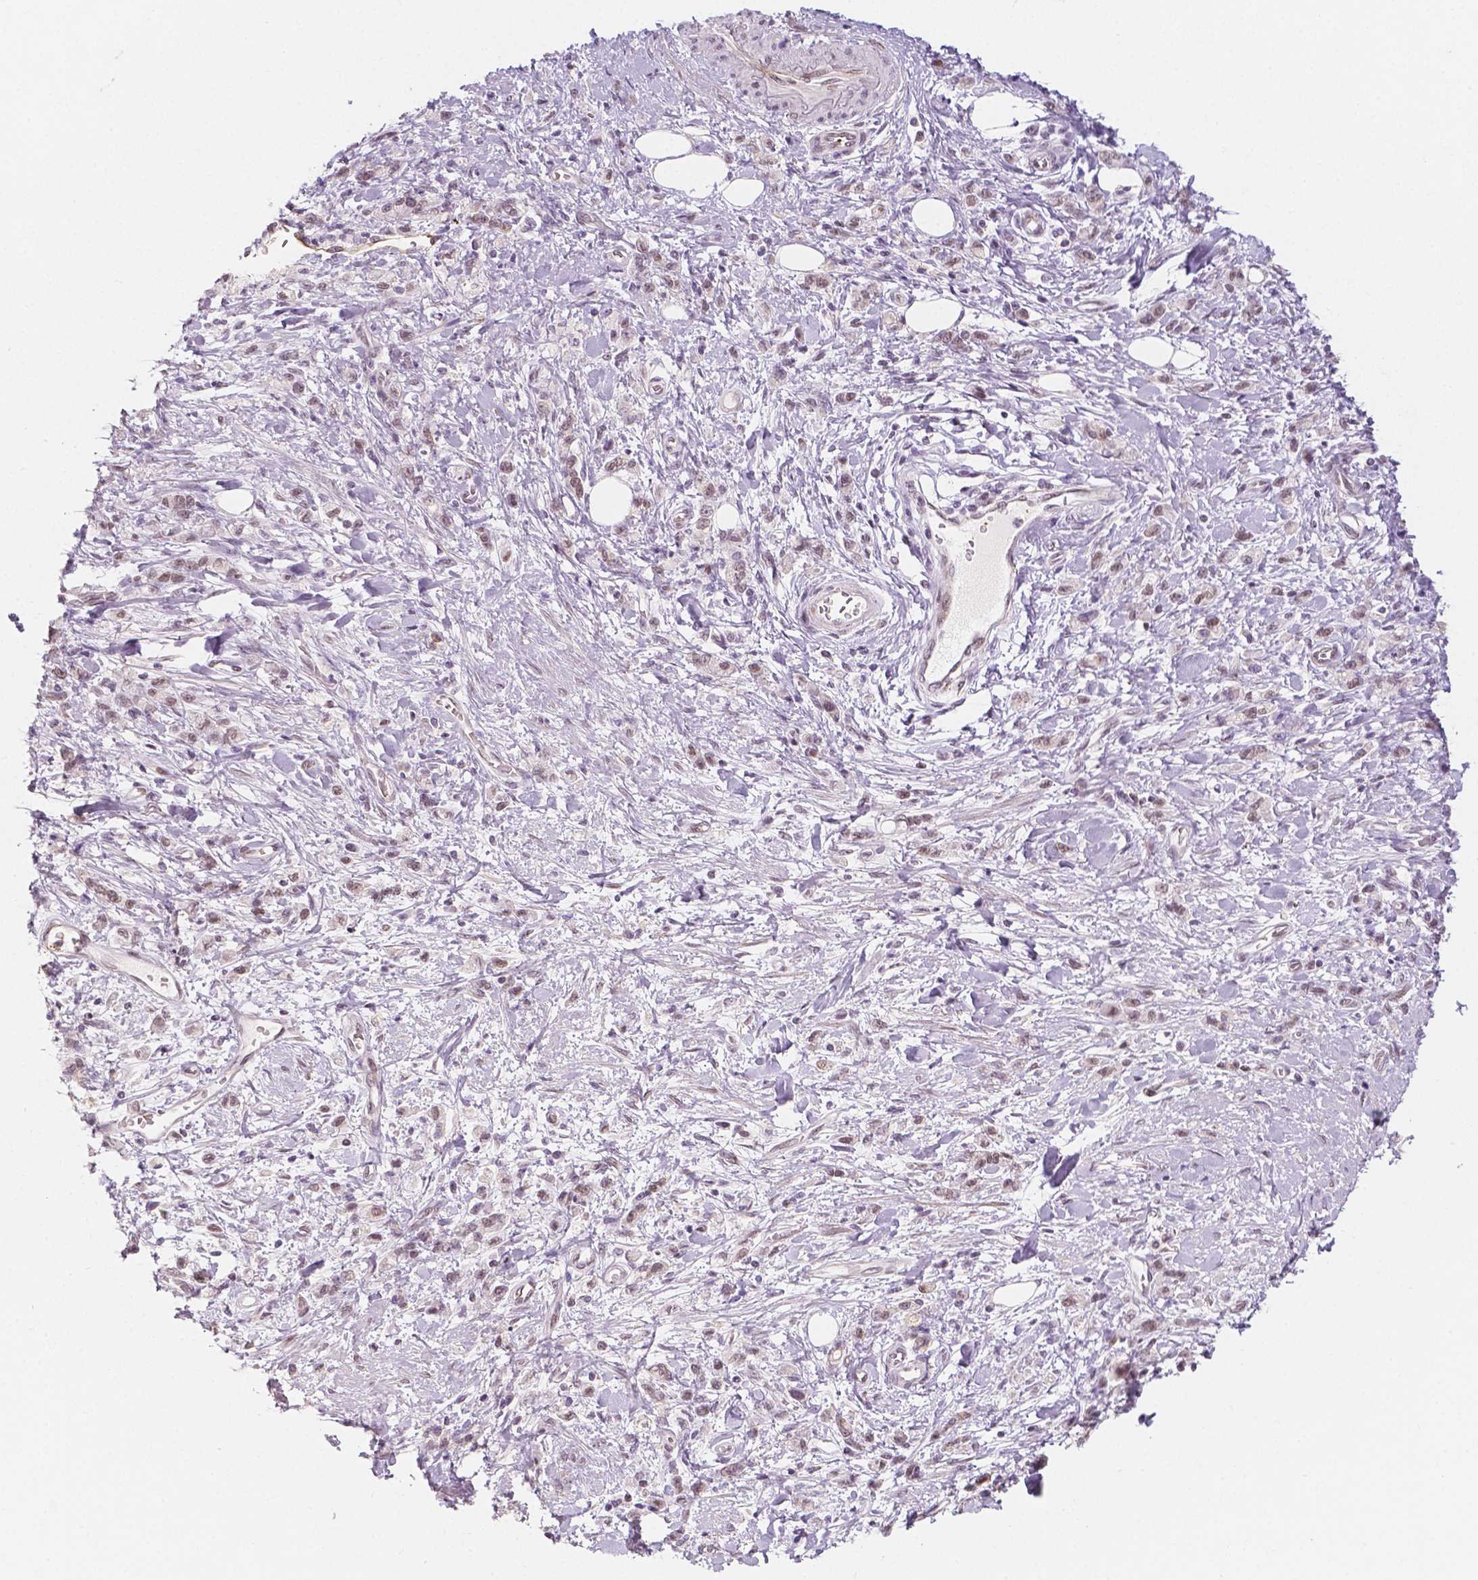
{"staining": {"intensity": "negative", "quantity": "none", "location": "none"}, "tissue": "stomach cancer", "cell_type": "Tumor cells", "image_type": "cancer", "snomed": [{"axis": "morphology", "description": "Adenocarcinoma, NOS"}, {"axis": "topography", "description": "Stomach"}], "caption": "IHC of human stomach adenocarcinoma reveals no staining in tumor cells.", "gene": "KDM5B", "patient": {"sex": "male", "age": 77}}